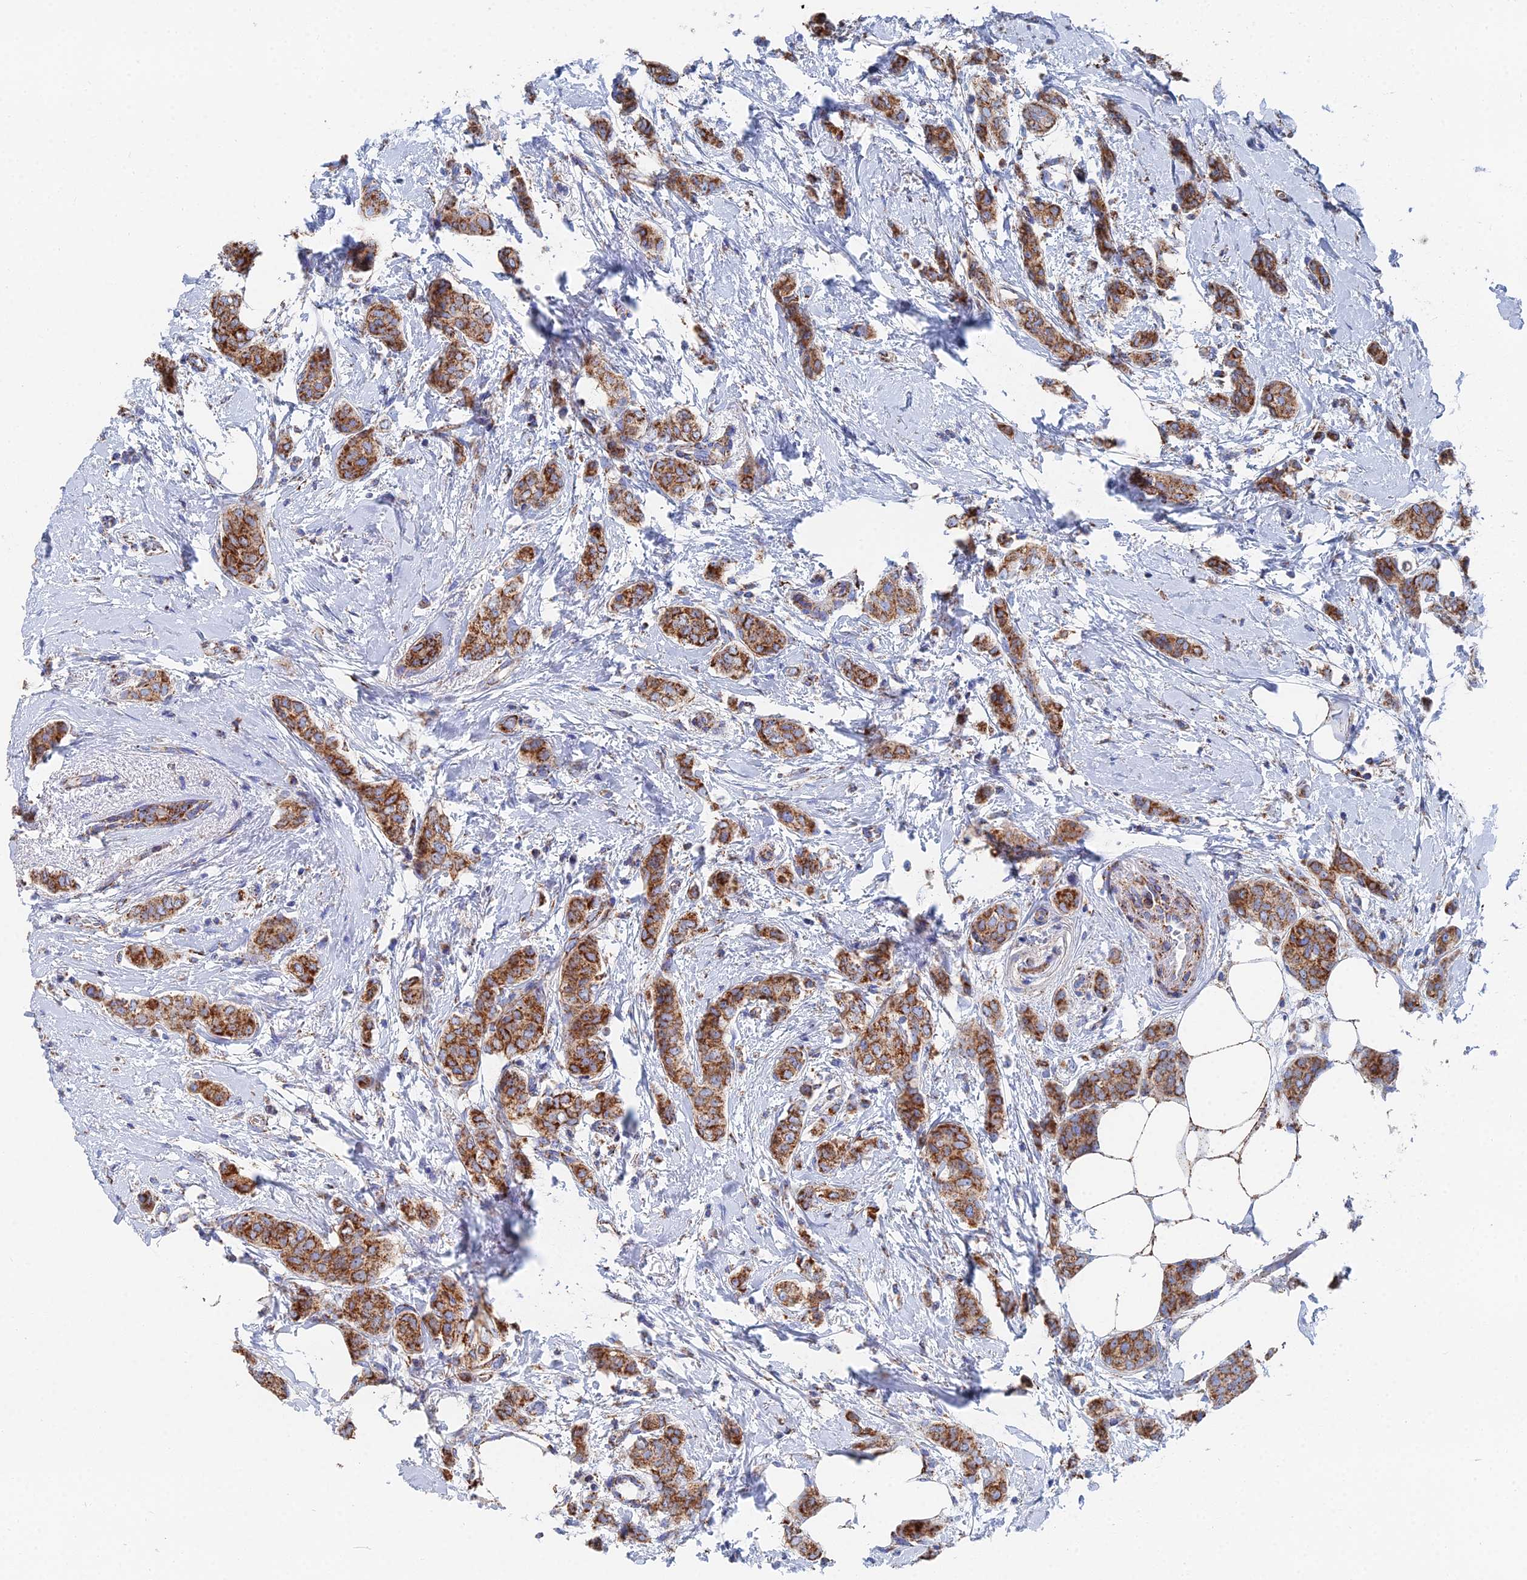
{"staining": {"intensity": "strong", "quantity": ">75%", "location": "cytoplasmic/membranous"}, "tissue": "breast cancer", "cell_type": "Tumor cells", "image_type": "cancer", "snomed": [{"axis": "morphology", "description": "Duct carcinoma"}, {"axis": "topography", "description": "Breast"}], "caption": "A brown stain highlights strong cytoplasmic/membranous expression of a protein in human invasive ductal carcinoma (breast) tumor cells.", "gene": "IFT80", "patient": {"sex": "female", "age": 72}}